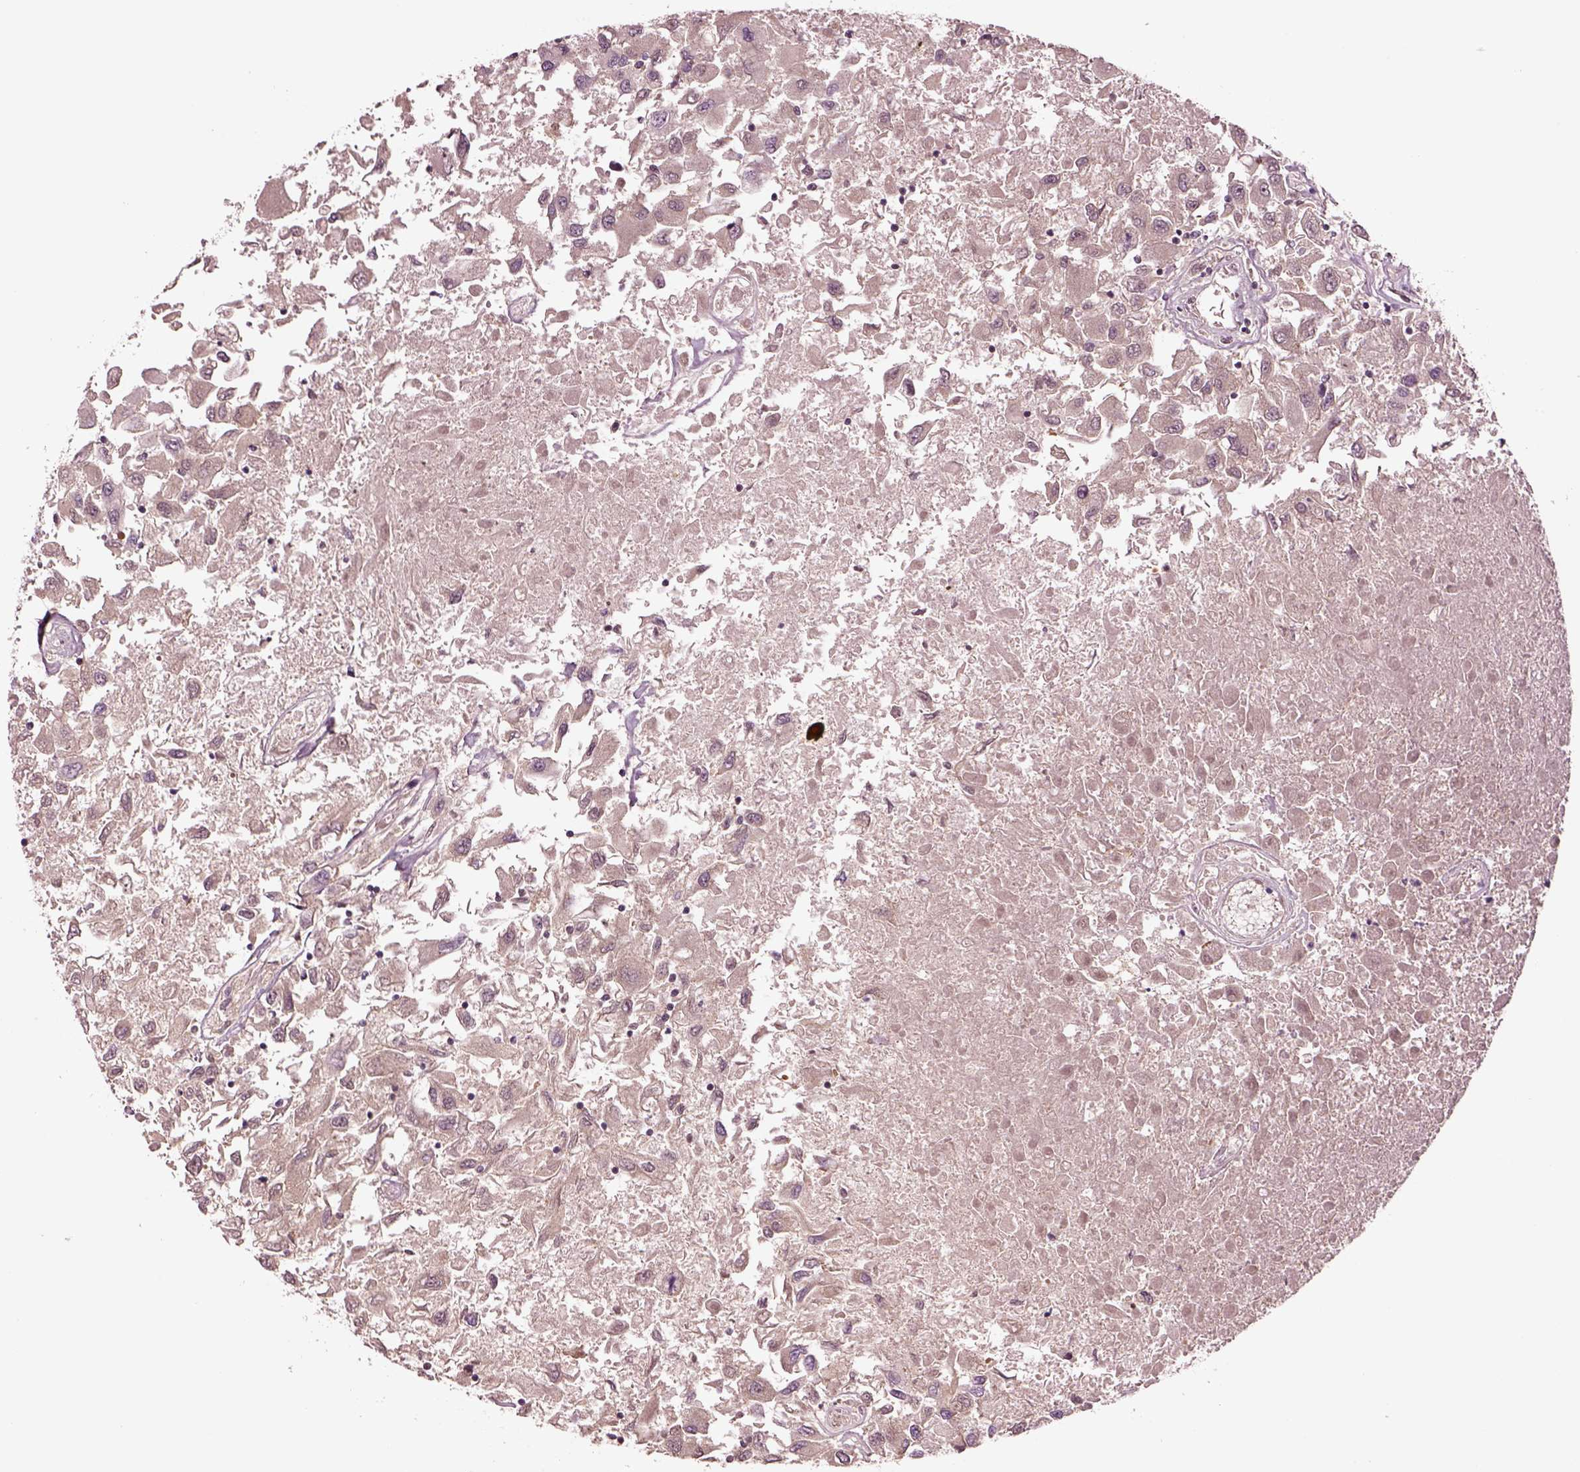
{"staining": {"intensity": "negative", "quantity": "none", "location": "none"}, "tissue": "renal cancer", "cell_type": "Tumor cells", "image_type": "cancer", "snomed": [{"axis": "morphology", "description": "Adenocarcinoma, NOS"}, {"axis": "topography", "description": "Kidney"}], "caption": "Micrograph shows no protein staining in tumor cells of renal cancer tissue.", "gene": "HTR1B", "patient": {"sex": "female", "age": 76}}